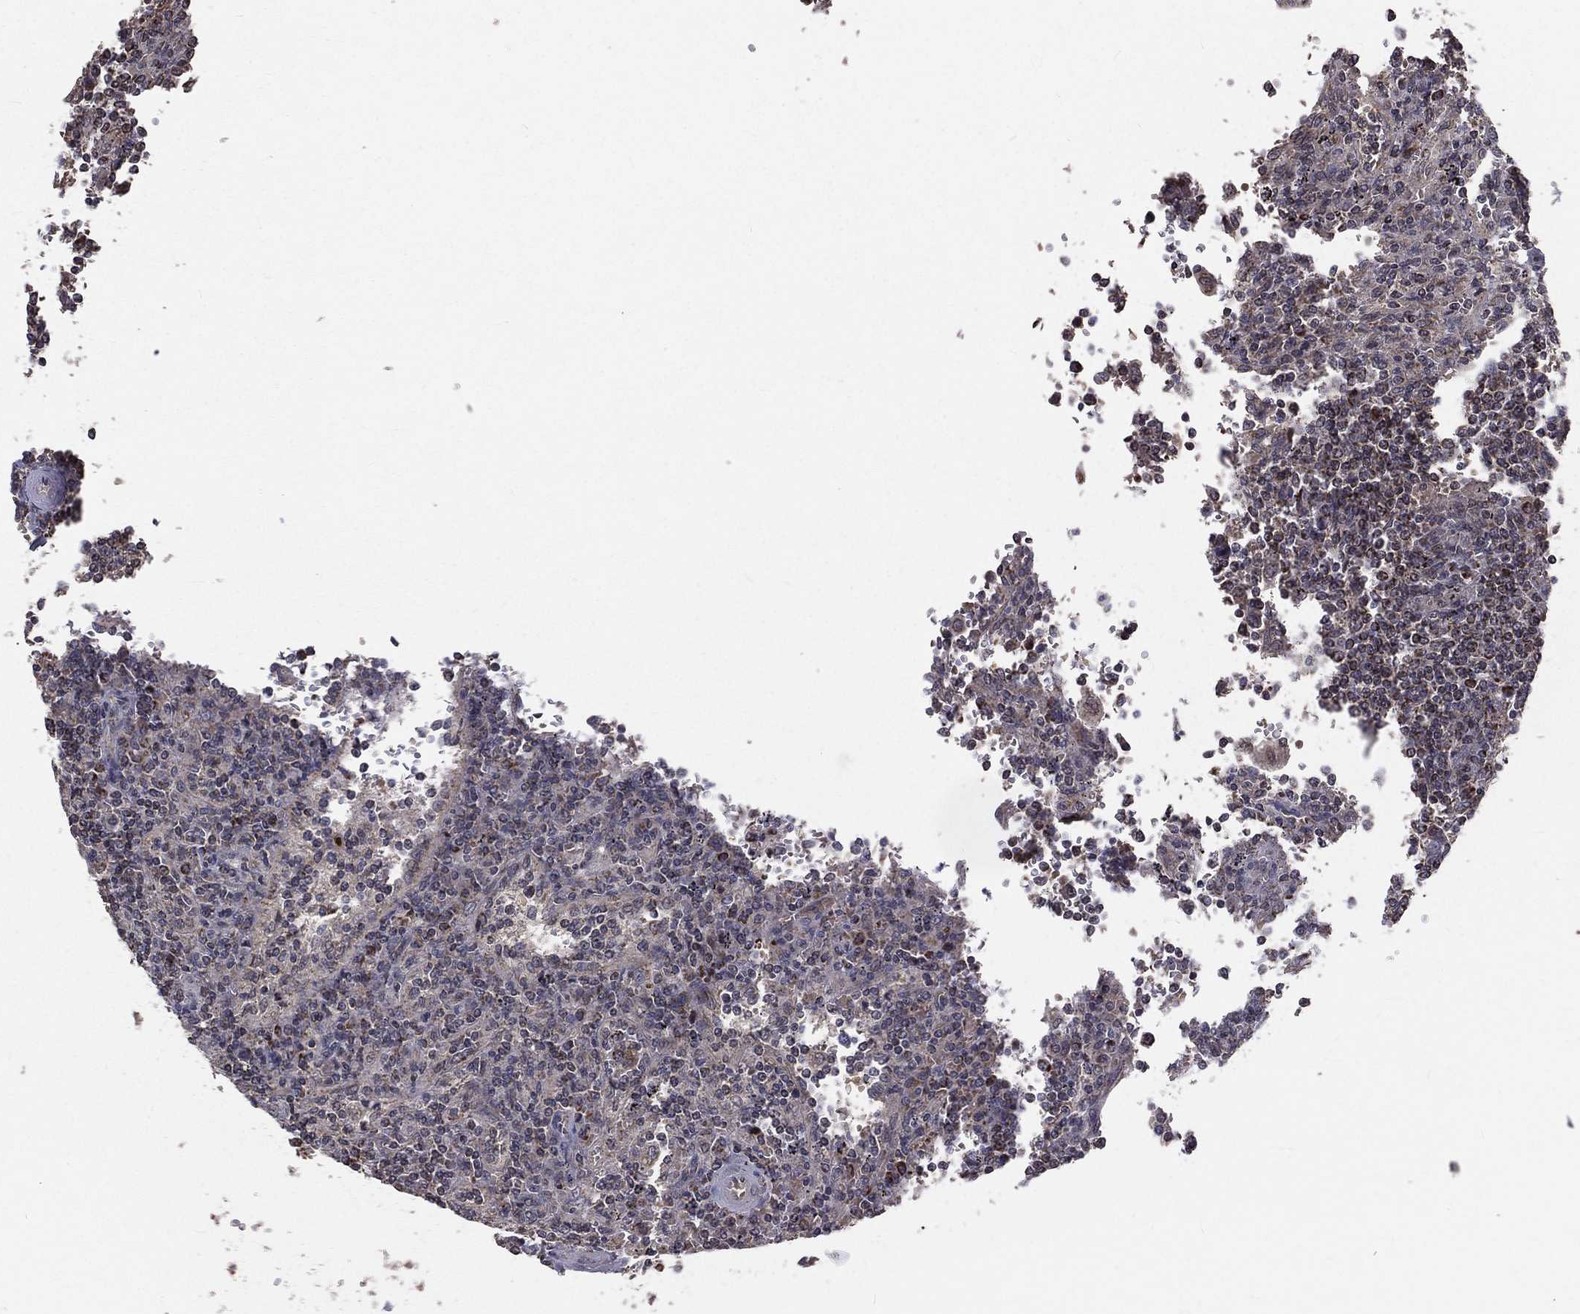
{"staining": {"intensity": "negative", "quantity": "none", "location": "none"}, "tissue": "lymphoma", "cell_type": "Tumor cells", "image_type": "cancer", "snomed": [{"axis": "morphology", "description": "Malignant lymphoma, non-Hodgkin's type, Low grade"}, {"axis": "topography", "description": "Spleen"}], "caption": "Protein analysis of low-grade malignant lymphoma, non-Hodgkin's type shows no significant staining in tumor cells. (DAB immunohistochemistry with hematoxylin counter stain).", "gene": "MRPL46", "patient": {"sex": "male", "age": 62}}